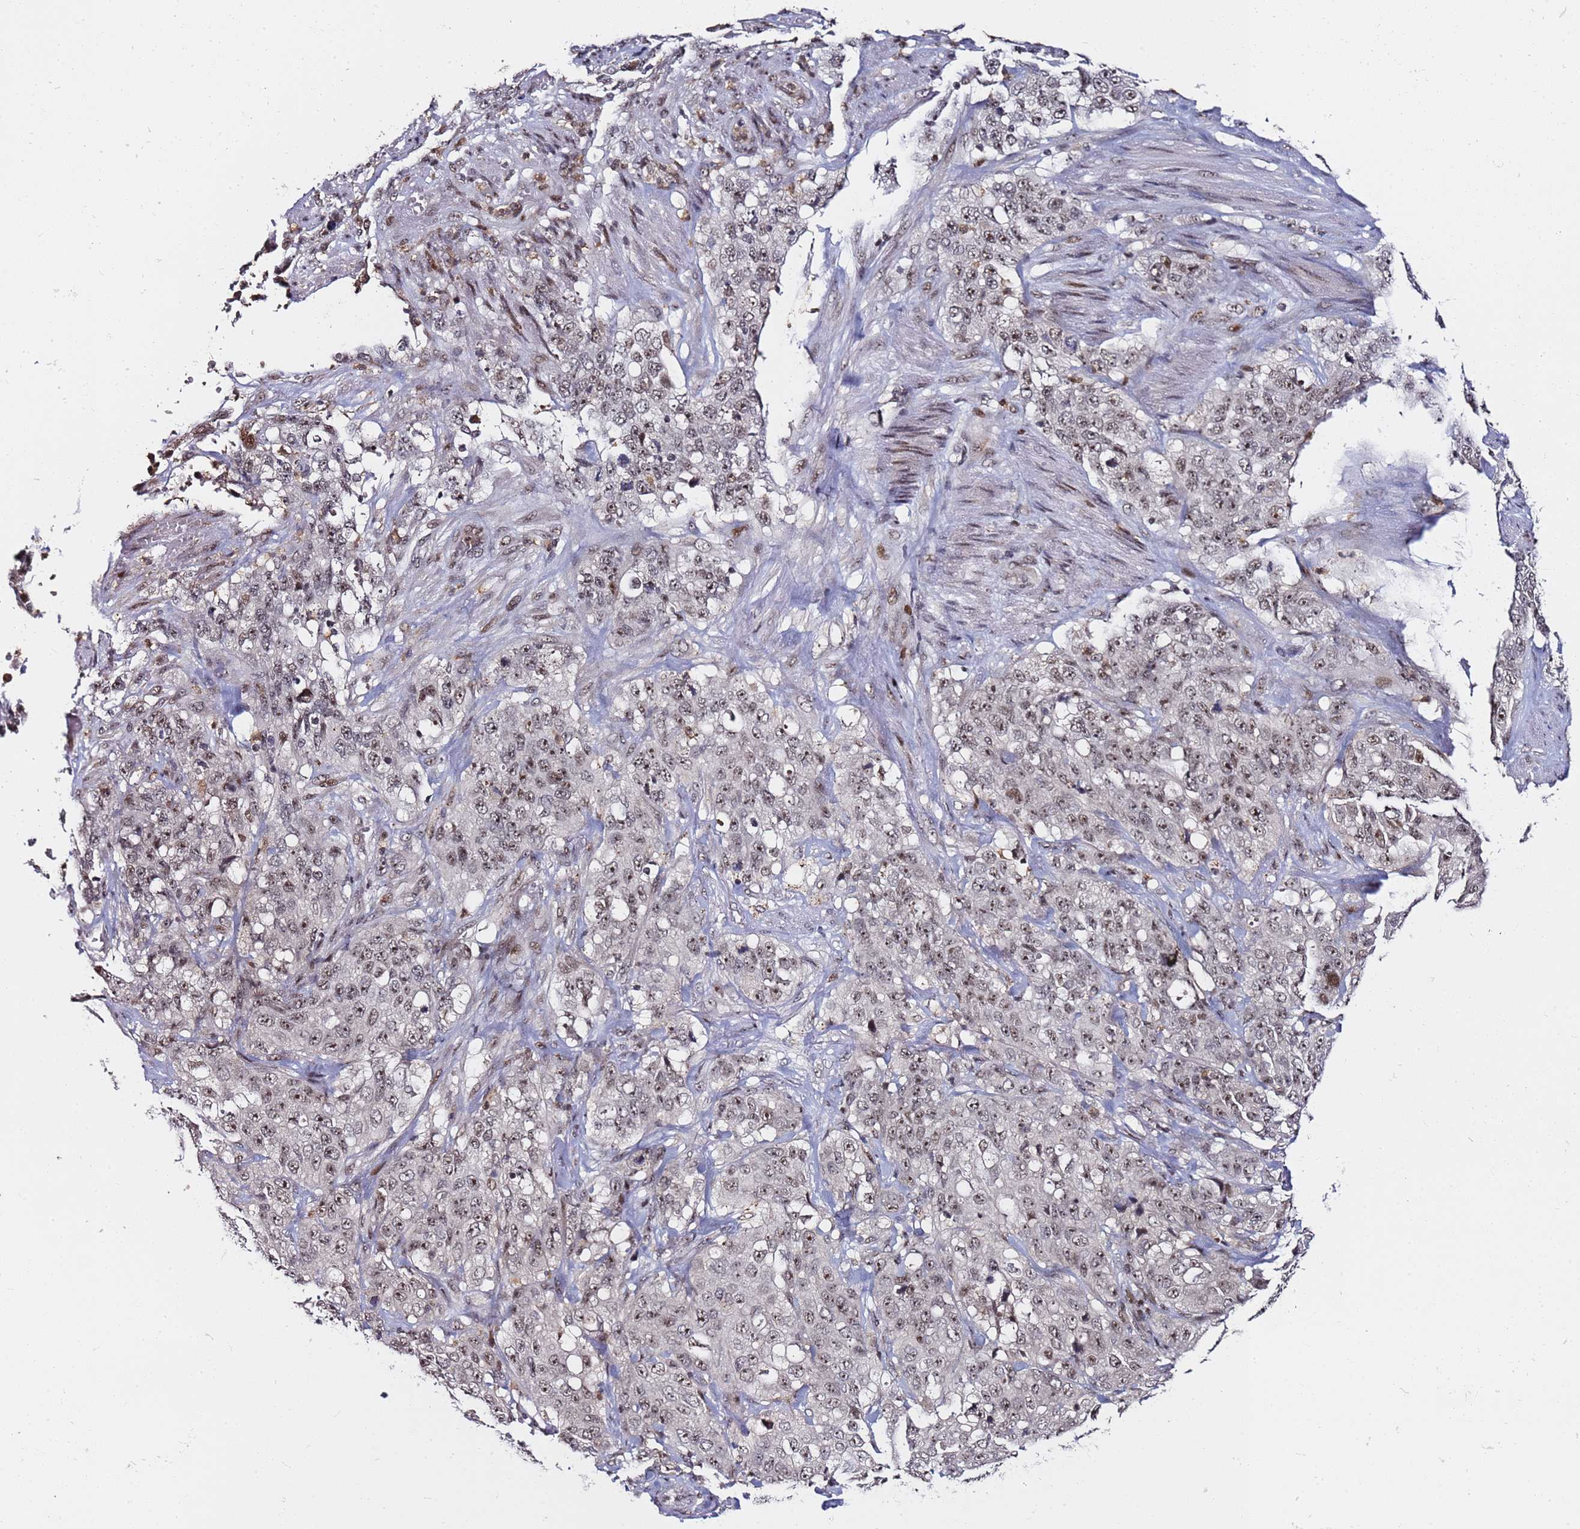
{"staining": {"intensity": "moderate", "quantity": ">75%", "location": "nuclear"}, "tissue": "stomach cancer", "cell_type": "Tumor cells", "image_type": "cancer", "snomed": [{"axis": "morphology", "description": "Adenocarcinoma, NOS"}, {"axis": "topography", "description": "Stomach"}], "caption": "About >75% of tumor cells in human adenocarcinoma (stomach) show moderate nuclear protein staining as visualized by brown immunohistochemical staining.", "gene": "FCF1", "patient": {"sex": "male", "age": 48}}